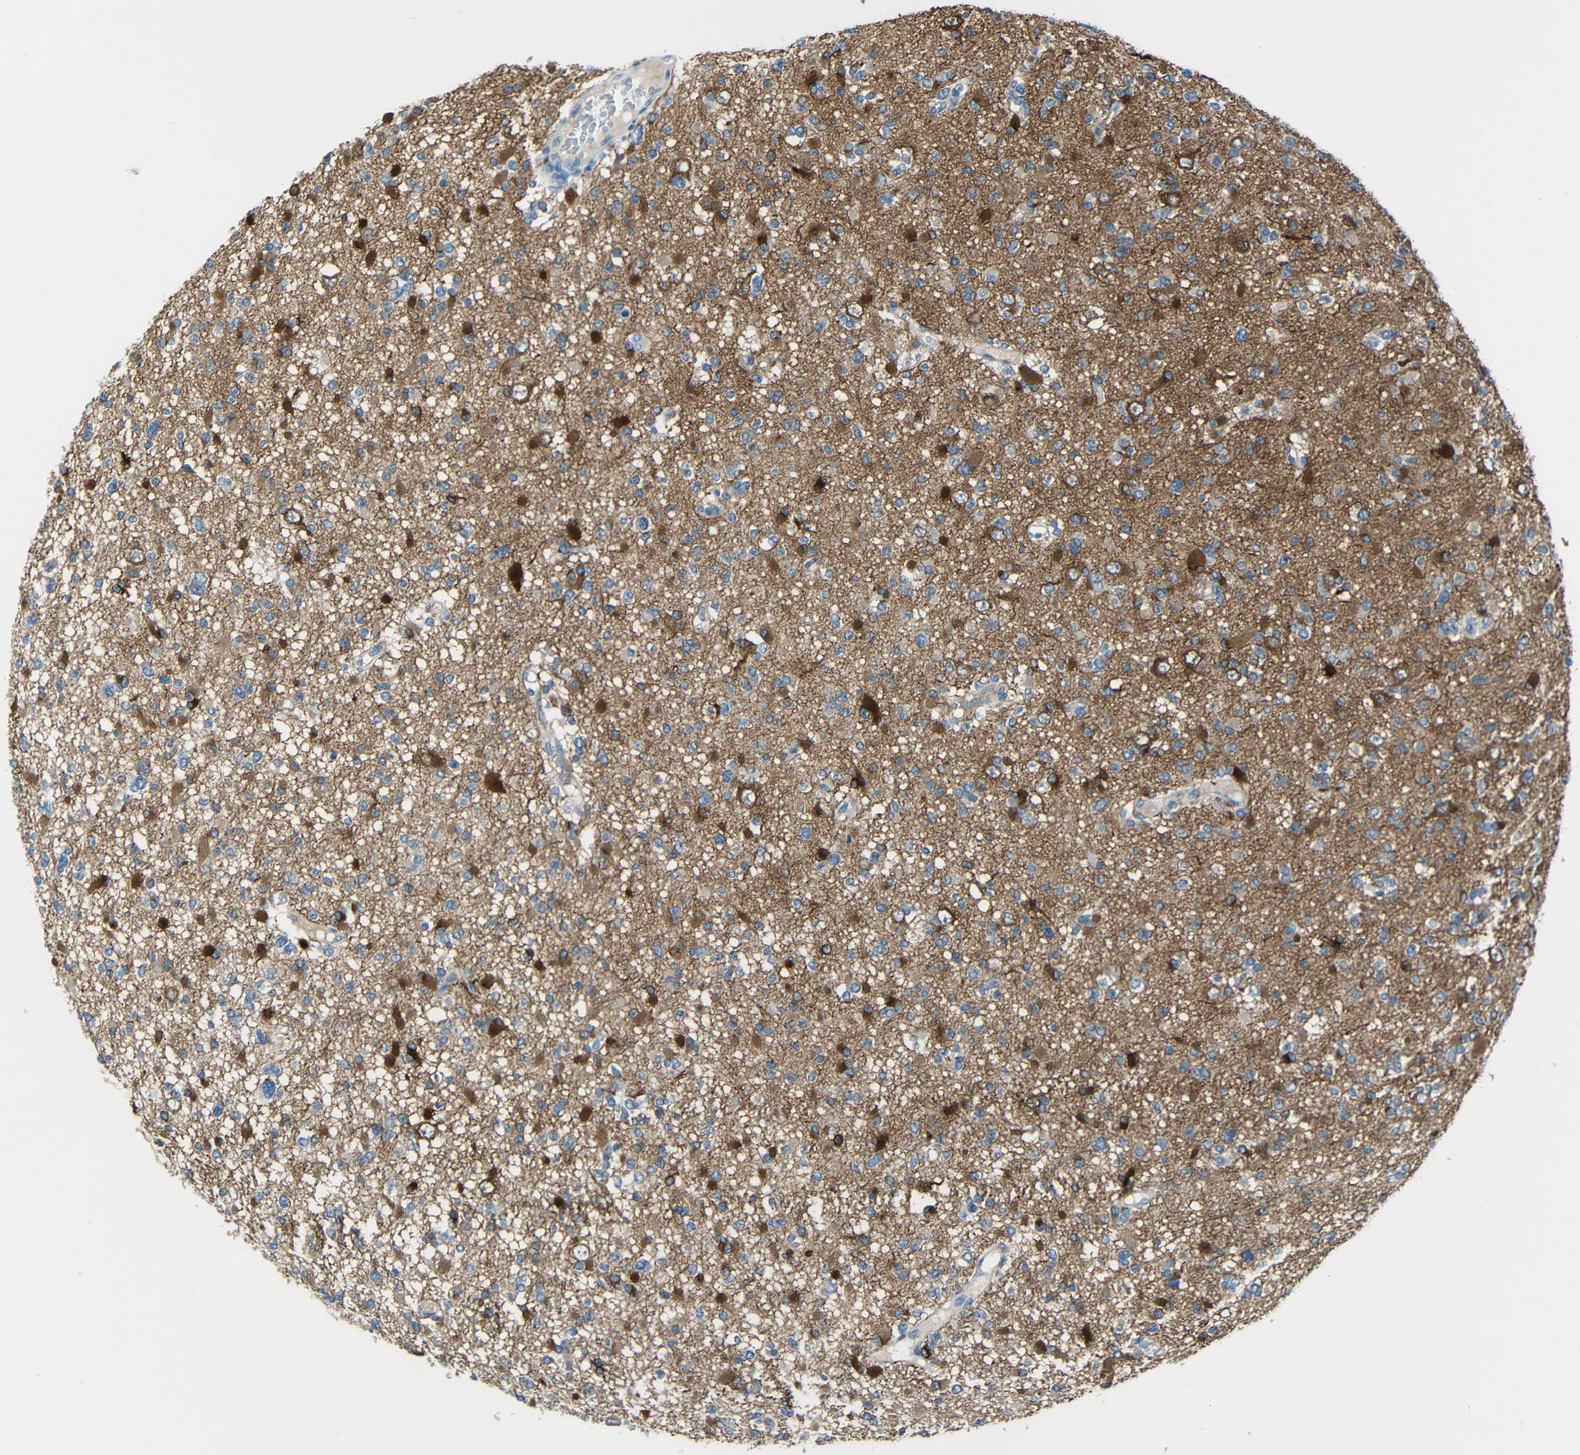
{"staining": {"intensity": "strong", "quantity": "<25%", "location": "cytoplasmic/membranous"}, "tissue": "glioma", "cell_type": "Tumor cells", "image_type": "cancer", "snomed": [{"axis": "morphology", "description": "Glioma, malignant, Low grade"}, {"axis": "topography", "description": "Brain"}], "caption": "A brown stain shows strong cytoplasmic/membranous positivity of a protein in low-grade glioma (malignant) tumor cells.", "gene": "DCLK1", "patient": {"sex": "female", "age": 22}}